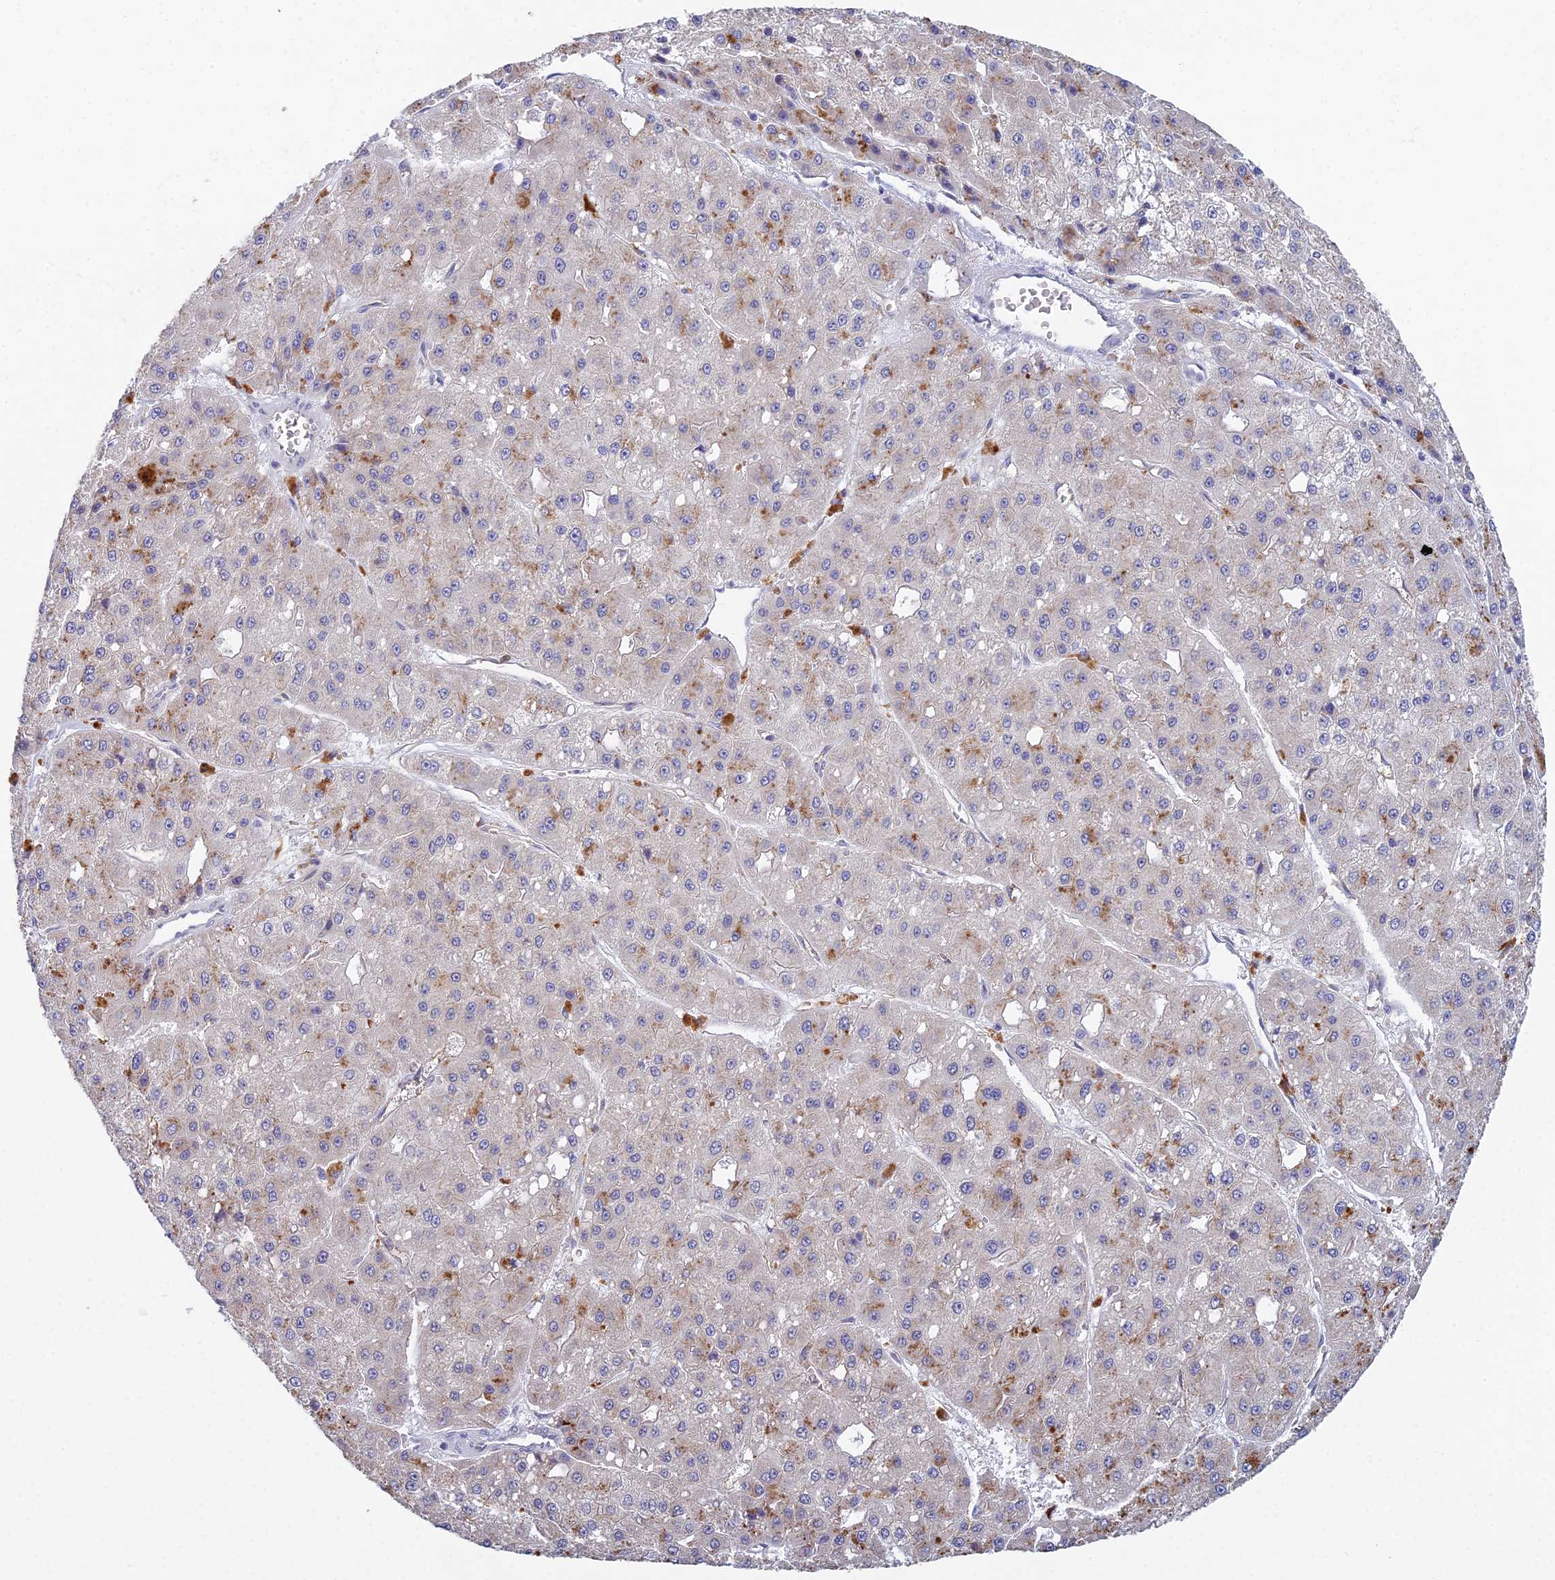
{"staining": {"intensity": "negative", "quantity": "none", "location": "none"}, "tissue": "liver cancer", "cell_type": "Tumor cells", "image_type": "cancer", "snomed": [{"axis": "morphology", "description": "Carcinoma, Hepatocellular, NOS"}, {"axis": "topography", "description": "Liver"}], "caption": "Image shows no significant protein staining in tumor cells of hepatocellular carcinoma (liver). (DAB immunohistochemistry, high magnification).", "gene": "METTL26", "patient": {"sex": "male", "age": 47}}